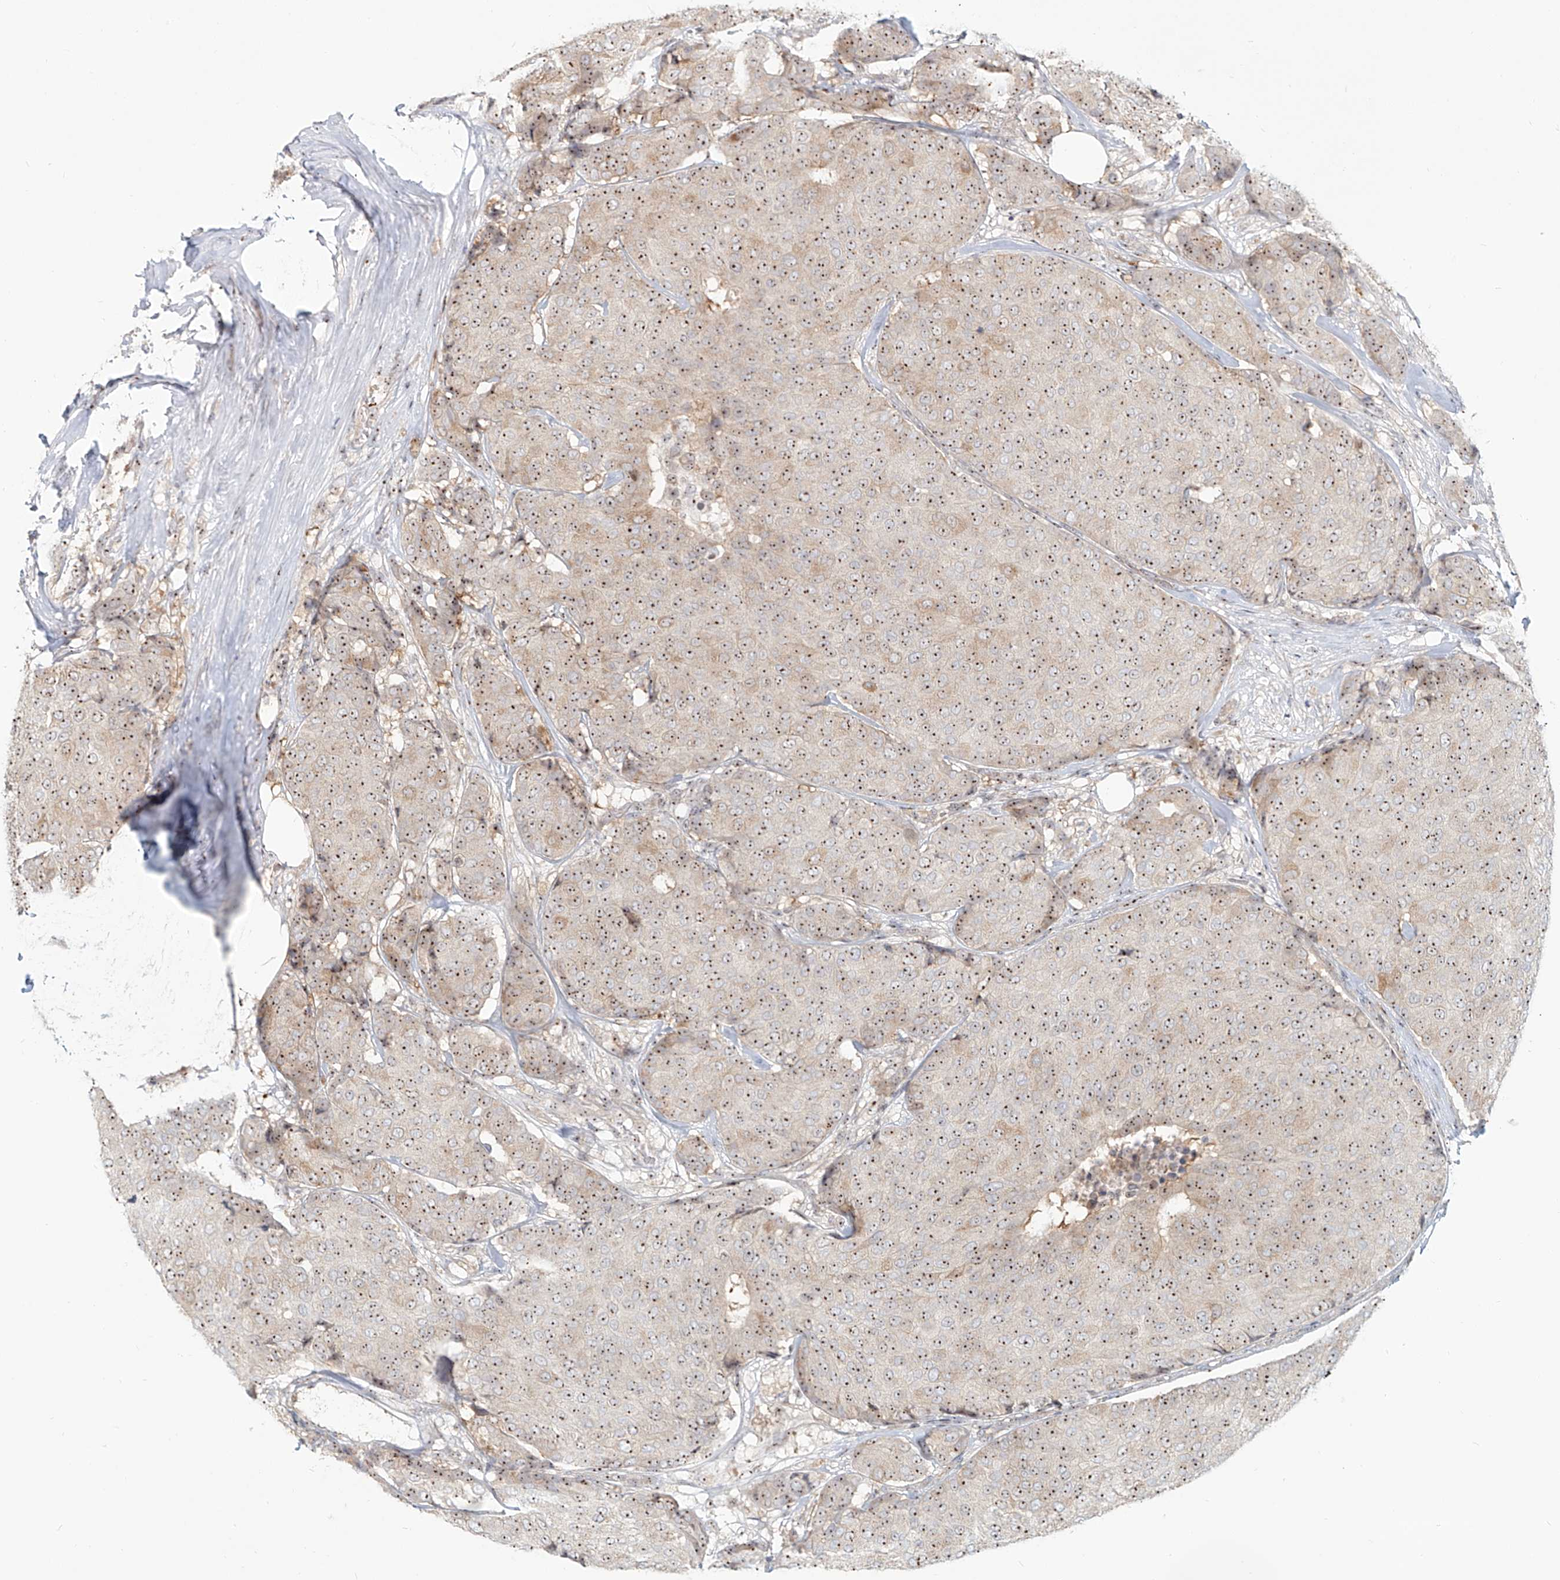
{"staining": {"intensity": "moderate", "quantity": ">75%", "location": "nuclear"}, "tissue": "breast cancer", "cell_type": "Tumor cells", "image_type": "cancer", "snomed": [{"axis": "morphology", "description": "Duct carcinoma"}, {"axis": "topography", "description": "Breast"}], "caption": "About >75% of tumor cells in breast cancer (infiltrating ductal carcinoma) show moderate nuclear protein expression as visualized by brown immunohistochemical staining.", "gene": "BYSL", "patient": {"sex": "female", "age": 75}}